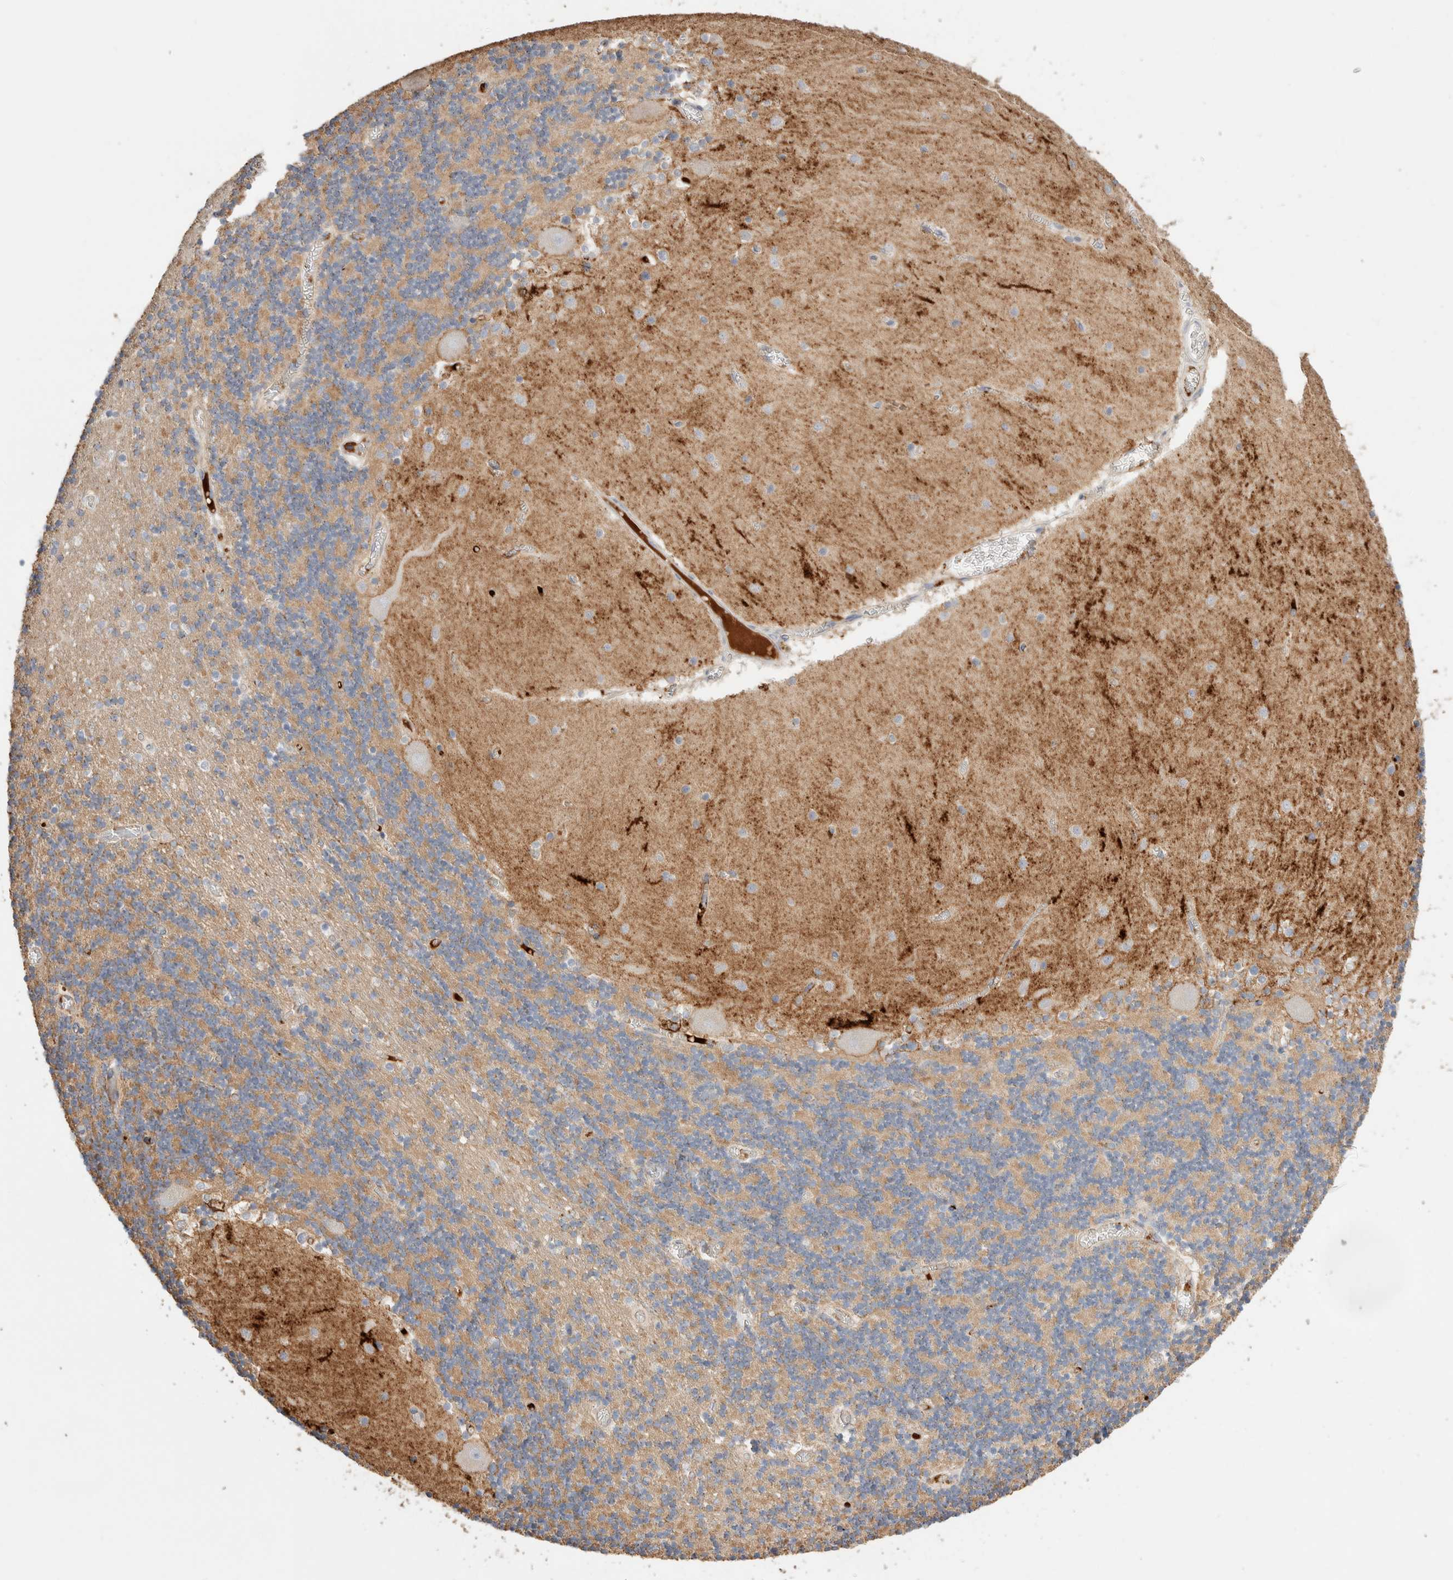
{"staining": {"intensity": "weak", "quantity": "25%-75%", "location": "cytoplasmic/membranous"}, "tissue": "cerebellum", "cell_type": "Cells in granular layer", "image_type": "normal", "snomed": [{"axis": "morphology", "description": "Normal tissue, NOS"}, {"axis": "topography", "description": "Cerebellum"}], "caption": "Protein staining of normal cerebellum shows weak cytoplasmic/membranous expression in about 25%-75% of cells in granular layer. Nuclei are stained in blue.", "gene": "PROS1", "patient": {"sex": "female", "age": 28}}